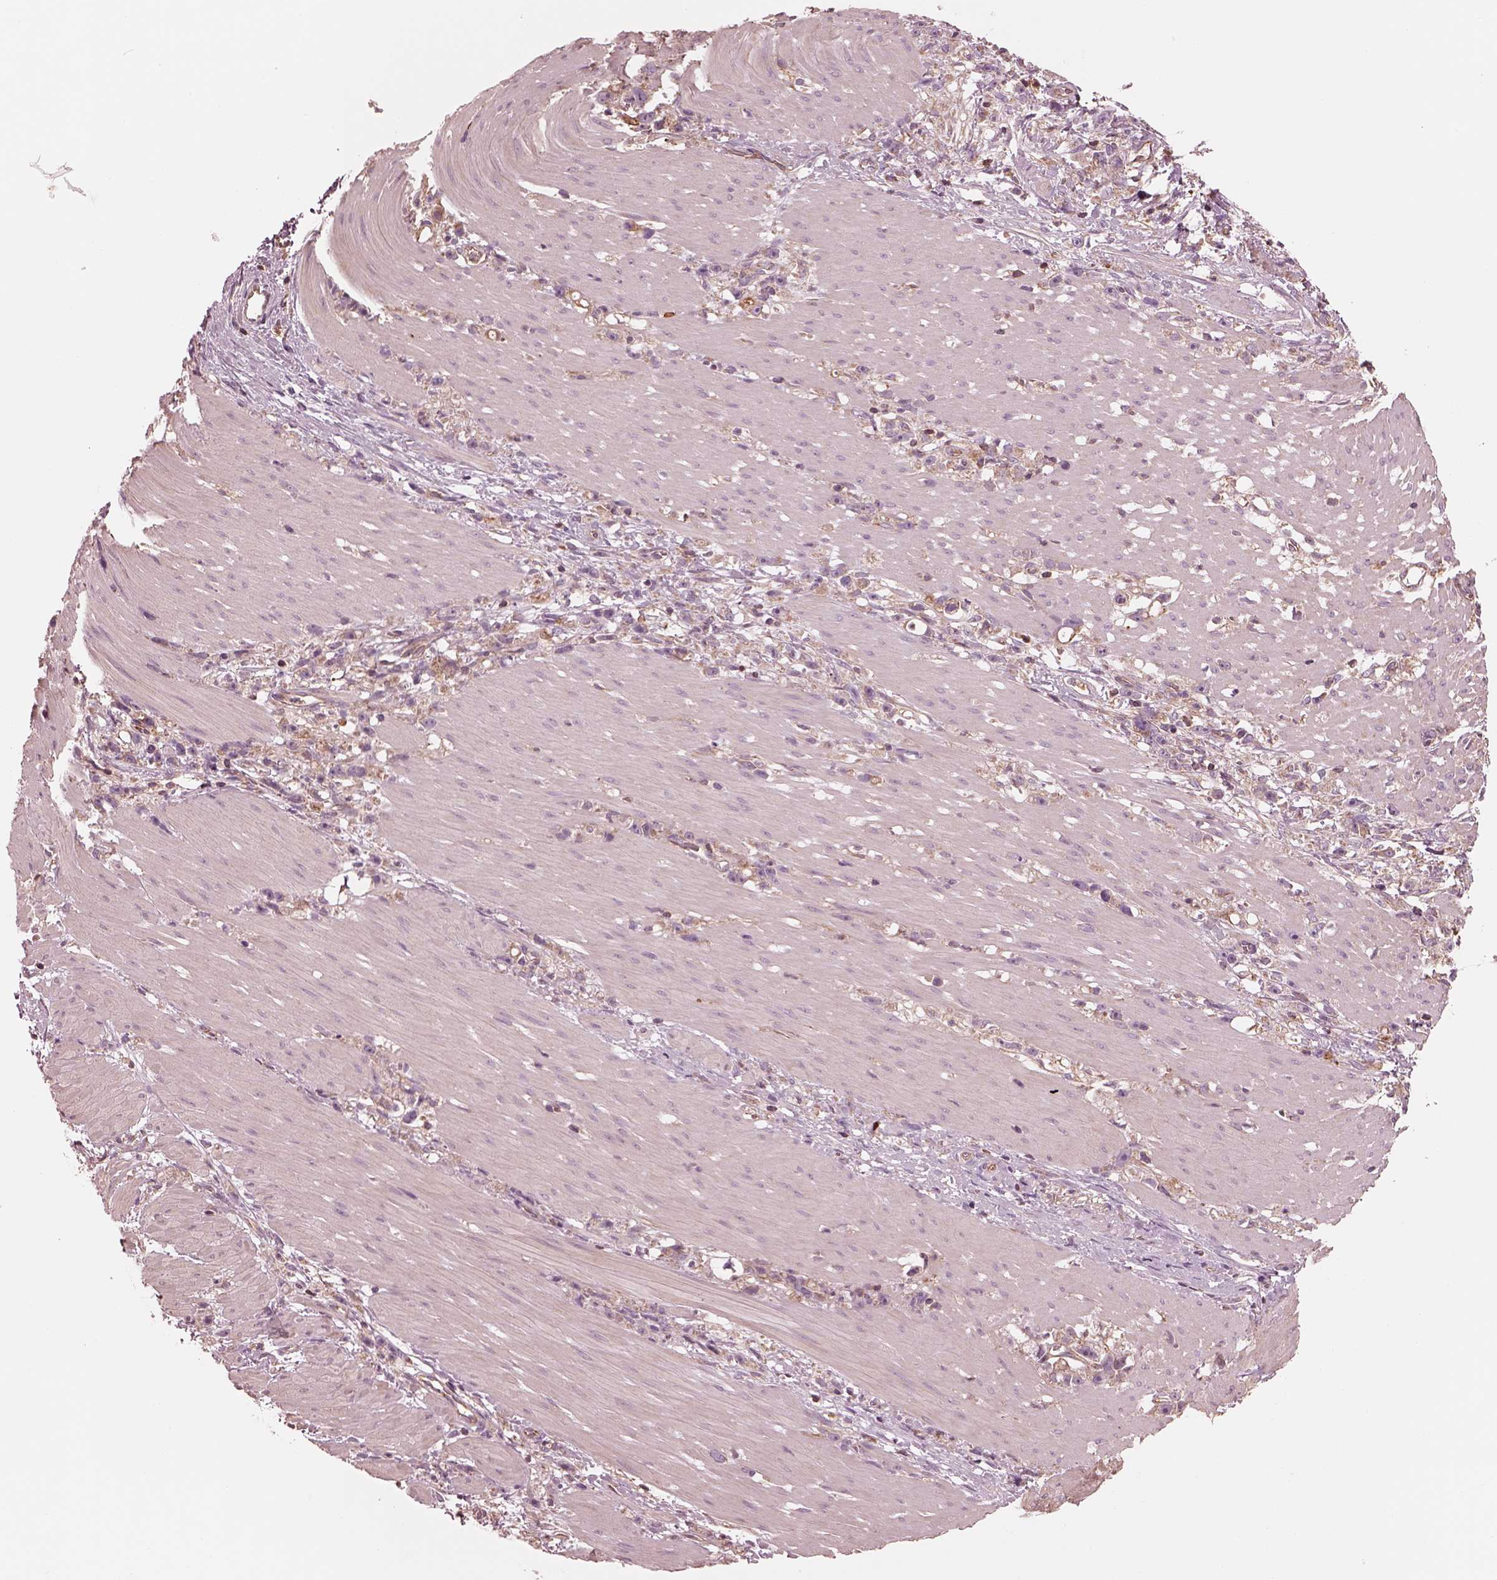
{"staining": {"intensity": "moderate", "quantity": ">75%", "location": "cytoplasmic/membranous"}, "tissue": "stomach cancer", "cell_type": "Tumor cells", "image_type": "cancer", "snomed": [{"axis": "morphology", "description": "Adenocarcinoma, NOS"}, {"axis": "topography", "description": "Stomach"}], "caption": "Stomach cancer was stained to show a protein in brown. There is medium levels of moderate cytoplasmic/membranous positivity in about >75% of tumor cells.", "gene": "STK33", "patient": {"sex": "female", "age": 59}}